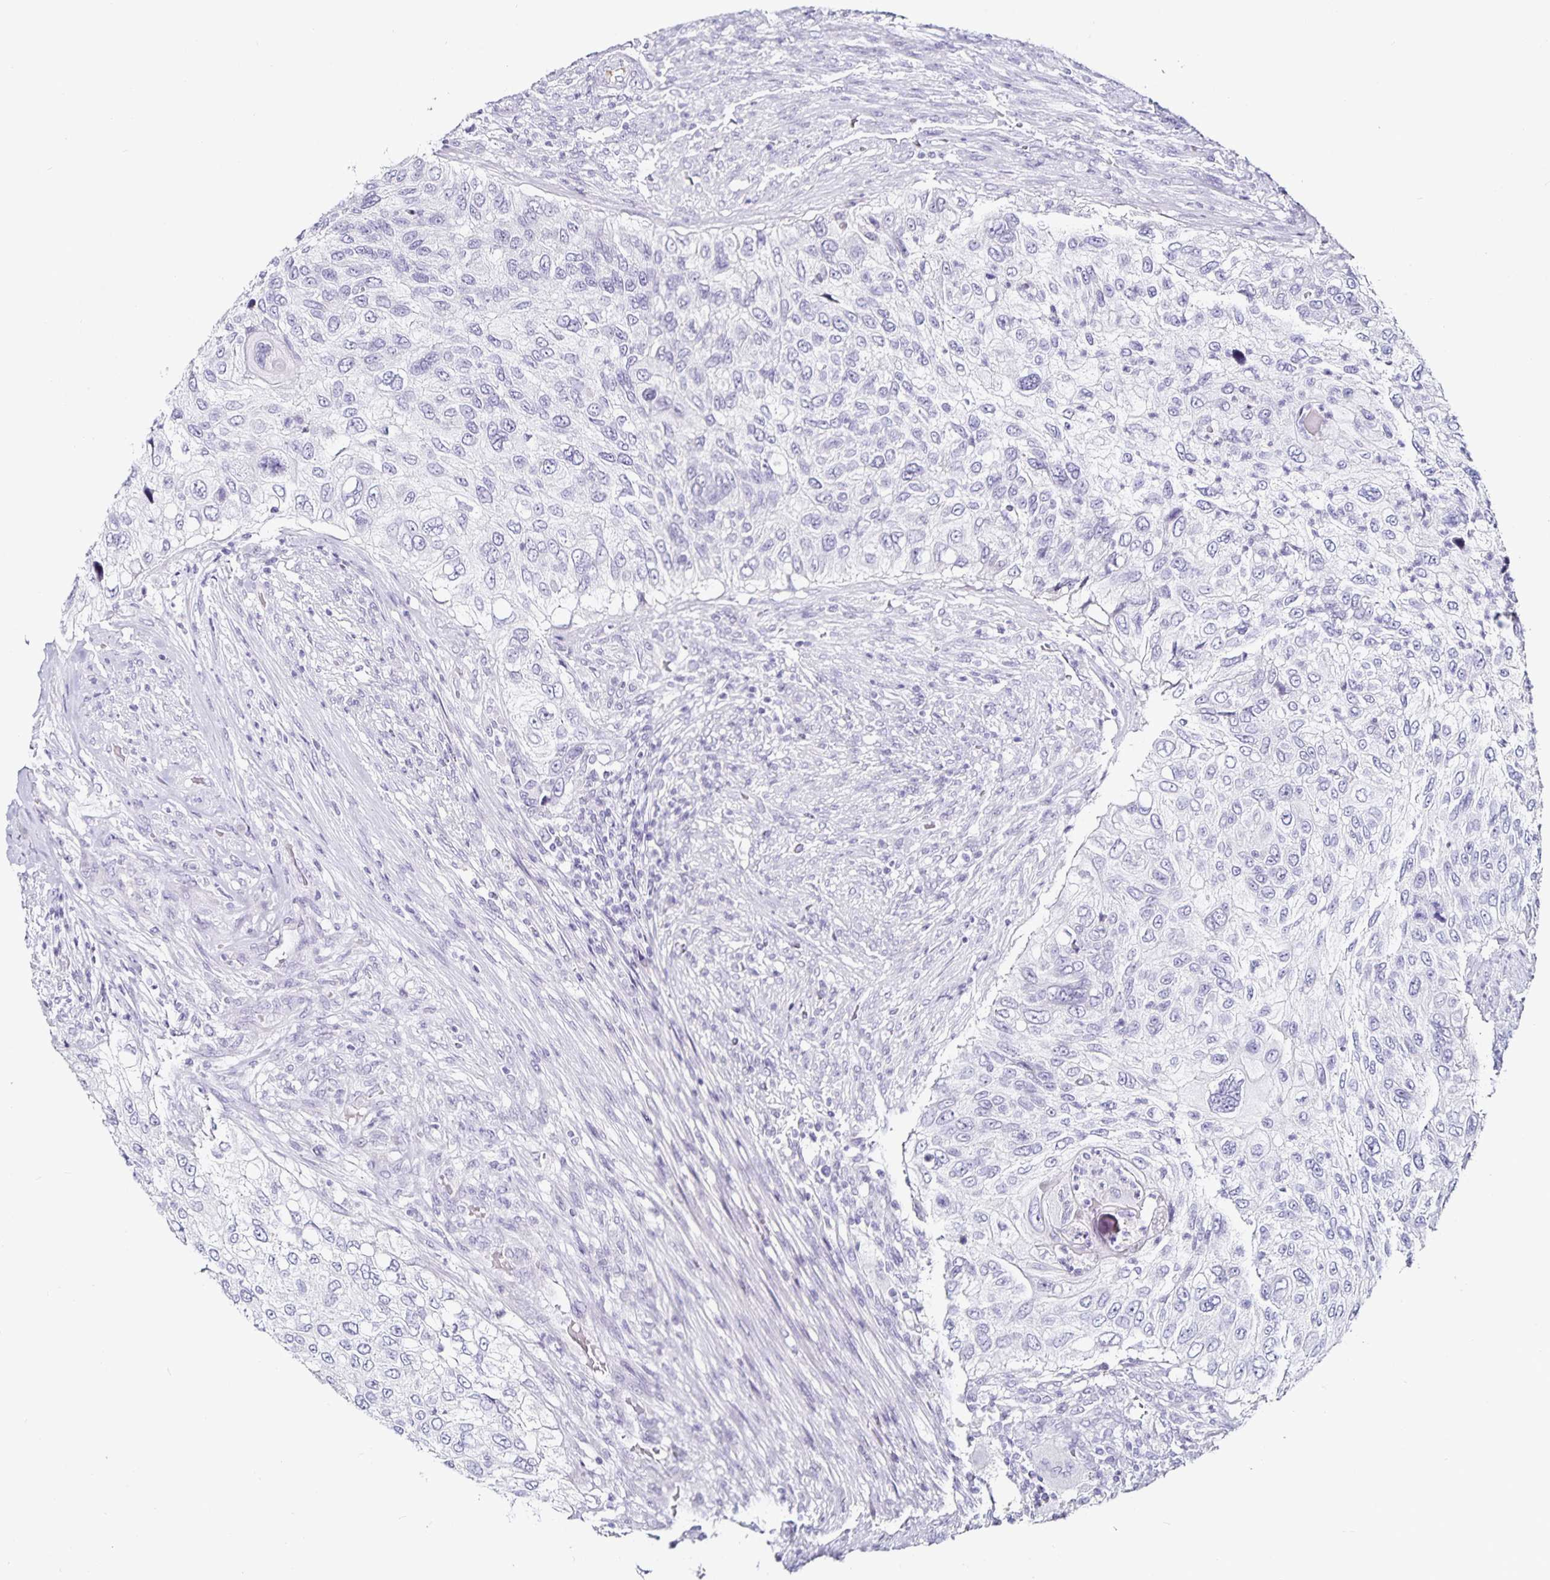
{"staining": {"intensity": "negative", "quantity": "none", "location": "none"}, "tissue": "urothelial cancer", "cell_type": "Tumor cells", "image_type": "cancer", "snomed": [{"axis": "morphology", "description": "Urothelial carcinoma, High grade"}, {"axis": "topography", "description": "Urinary bladder"}], "caption": "Tumor cells show no significant expression in urothelial cancer.", "gene": "TTR", "patient": {"sex": "female", "age": 60}}